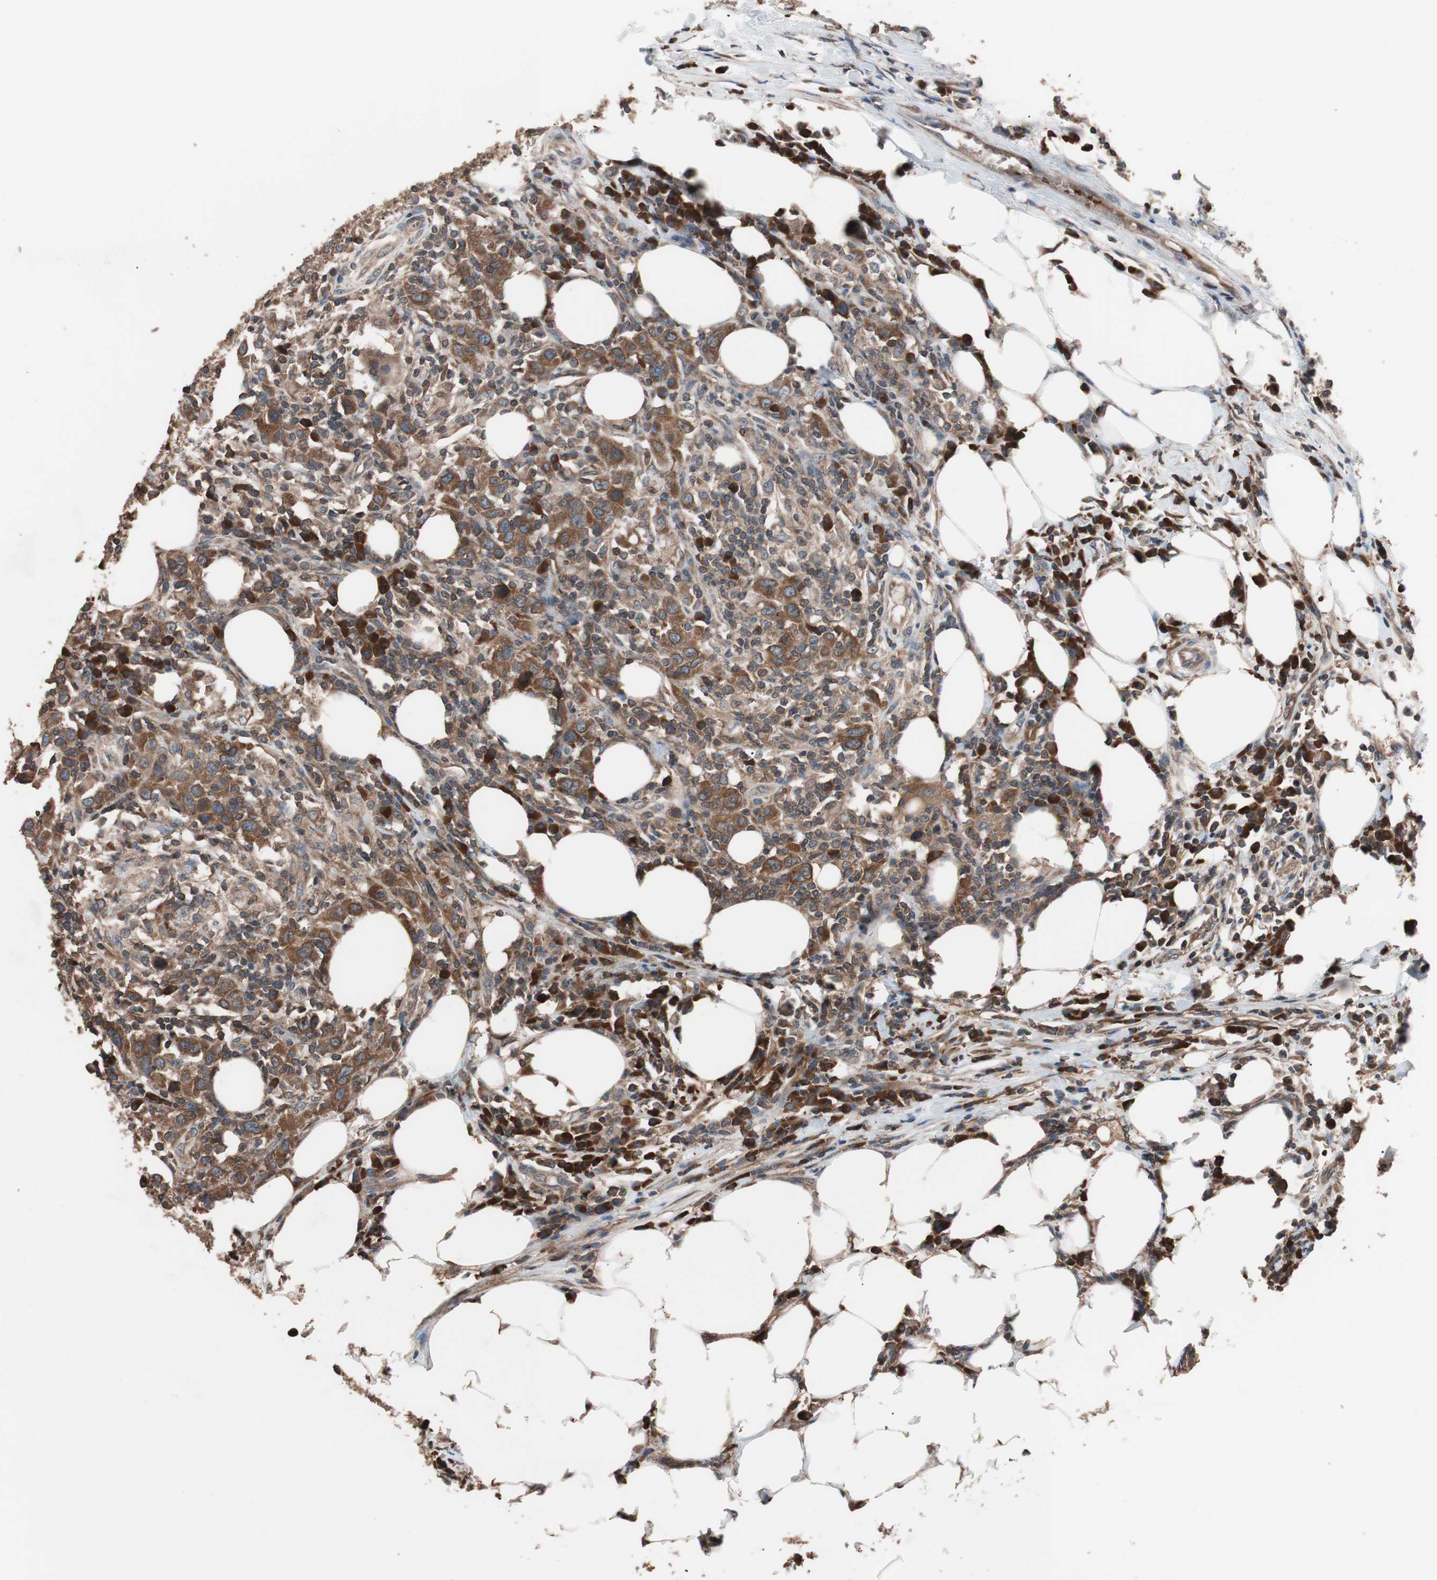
{"staining": {"intensity": "moderate", "quantity": ">75%", "location": "cytoplasmic/membranous"}, "tissue": "urothelial cancer", "cell_type": "Tumor cells", "image_type": "cancer", "snomed": [{"axis": "morphology", "description": "Urothelial carcinoma, High grade"}, {"axis": "topography", "description": "Urinary bladder"}], "caption": "Urothelial cancer was stained to show a protein in brown. There is medium levels of moderate cytoplasmic/membranous staining in about >75% of tumor cells. (DAB = brown stain, brightfield microscopy at high magnification).", "gene": "GLYCTK", "patient": {"sex": "male", "age": 61}}